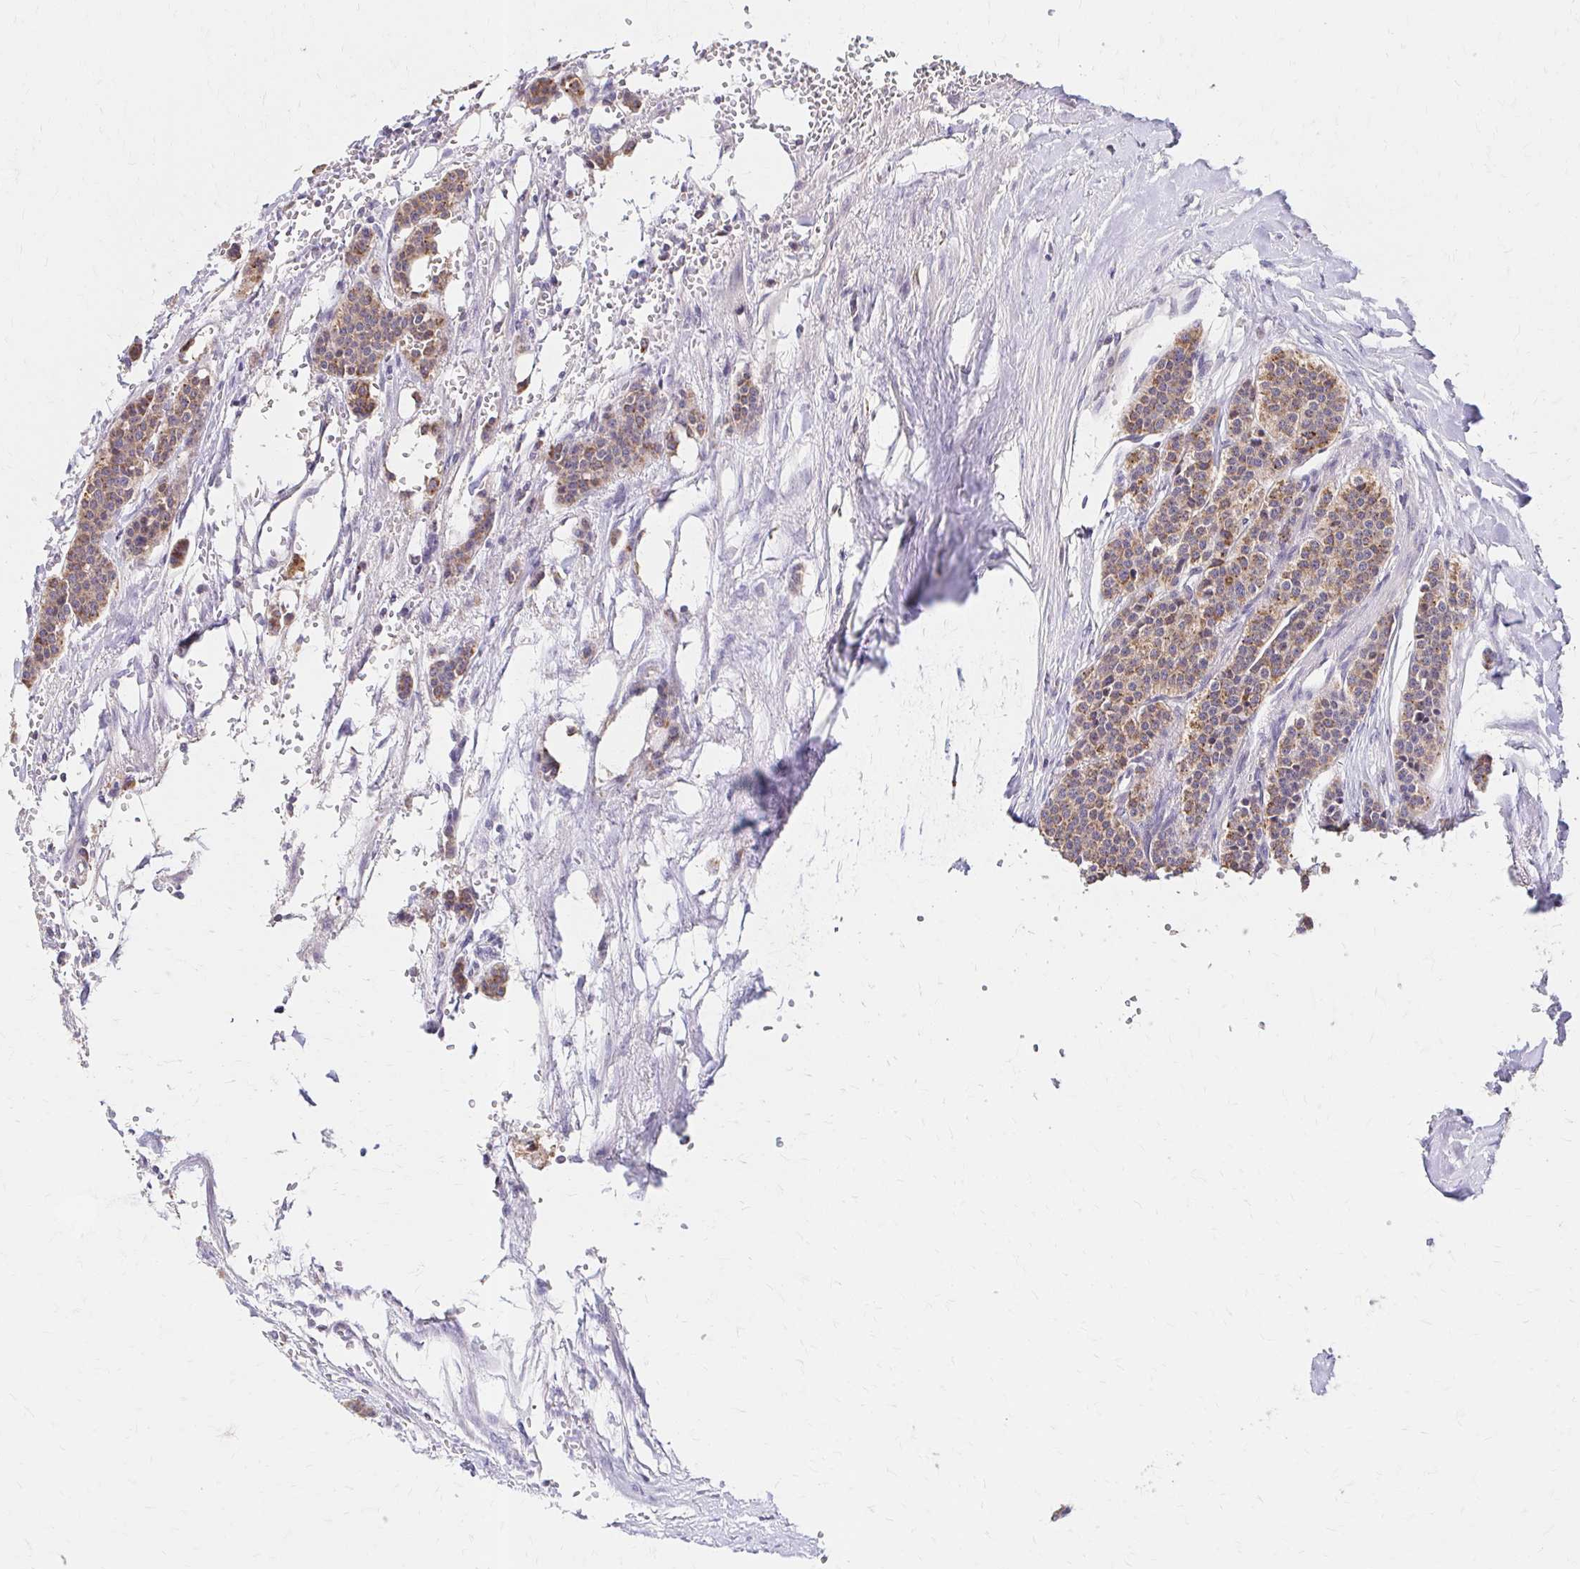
{"staining": {"intensity": "moderate", "quantity": ">75%", "location": "cytoplasmic/membranous"}, "tissue": "carcinoid", "cell_type": "Tumor cells", "image_type": "cancer", "snomed": [{"axis": "morphology", "description": "Carcinoid, malignant, NOS"}, {"axis": "topography", "description": "Small intestine"}], "caption": "Carcinoid was stained to show a protein in brown. There is medium levels of moderate cytoplasmic/membranous expression in about >75% of tumor cells. (brown staining indicates protein expression, while blue staining denotes nuclei).", "gene": "HMGCS2", "patient": {"sex": "male", "age": 63}}